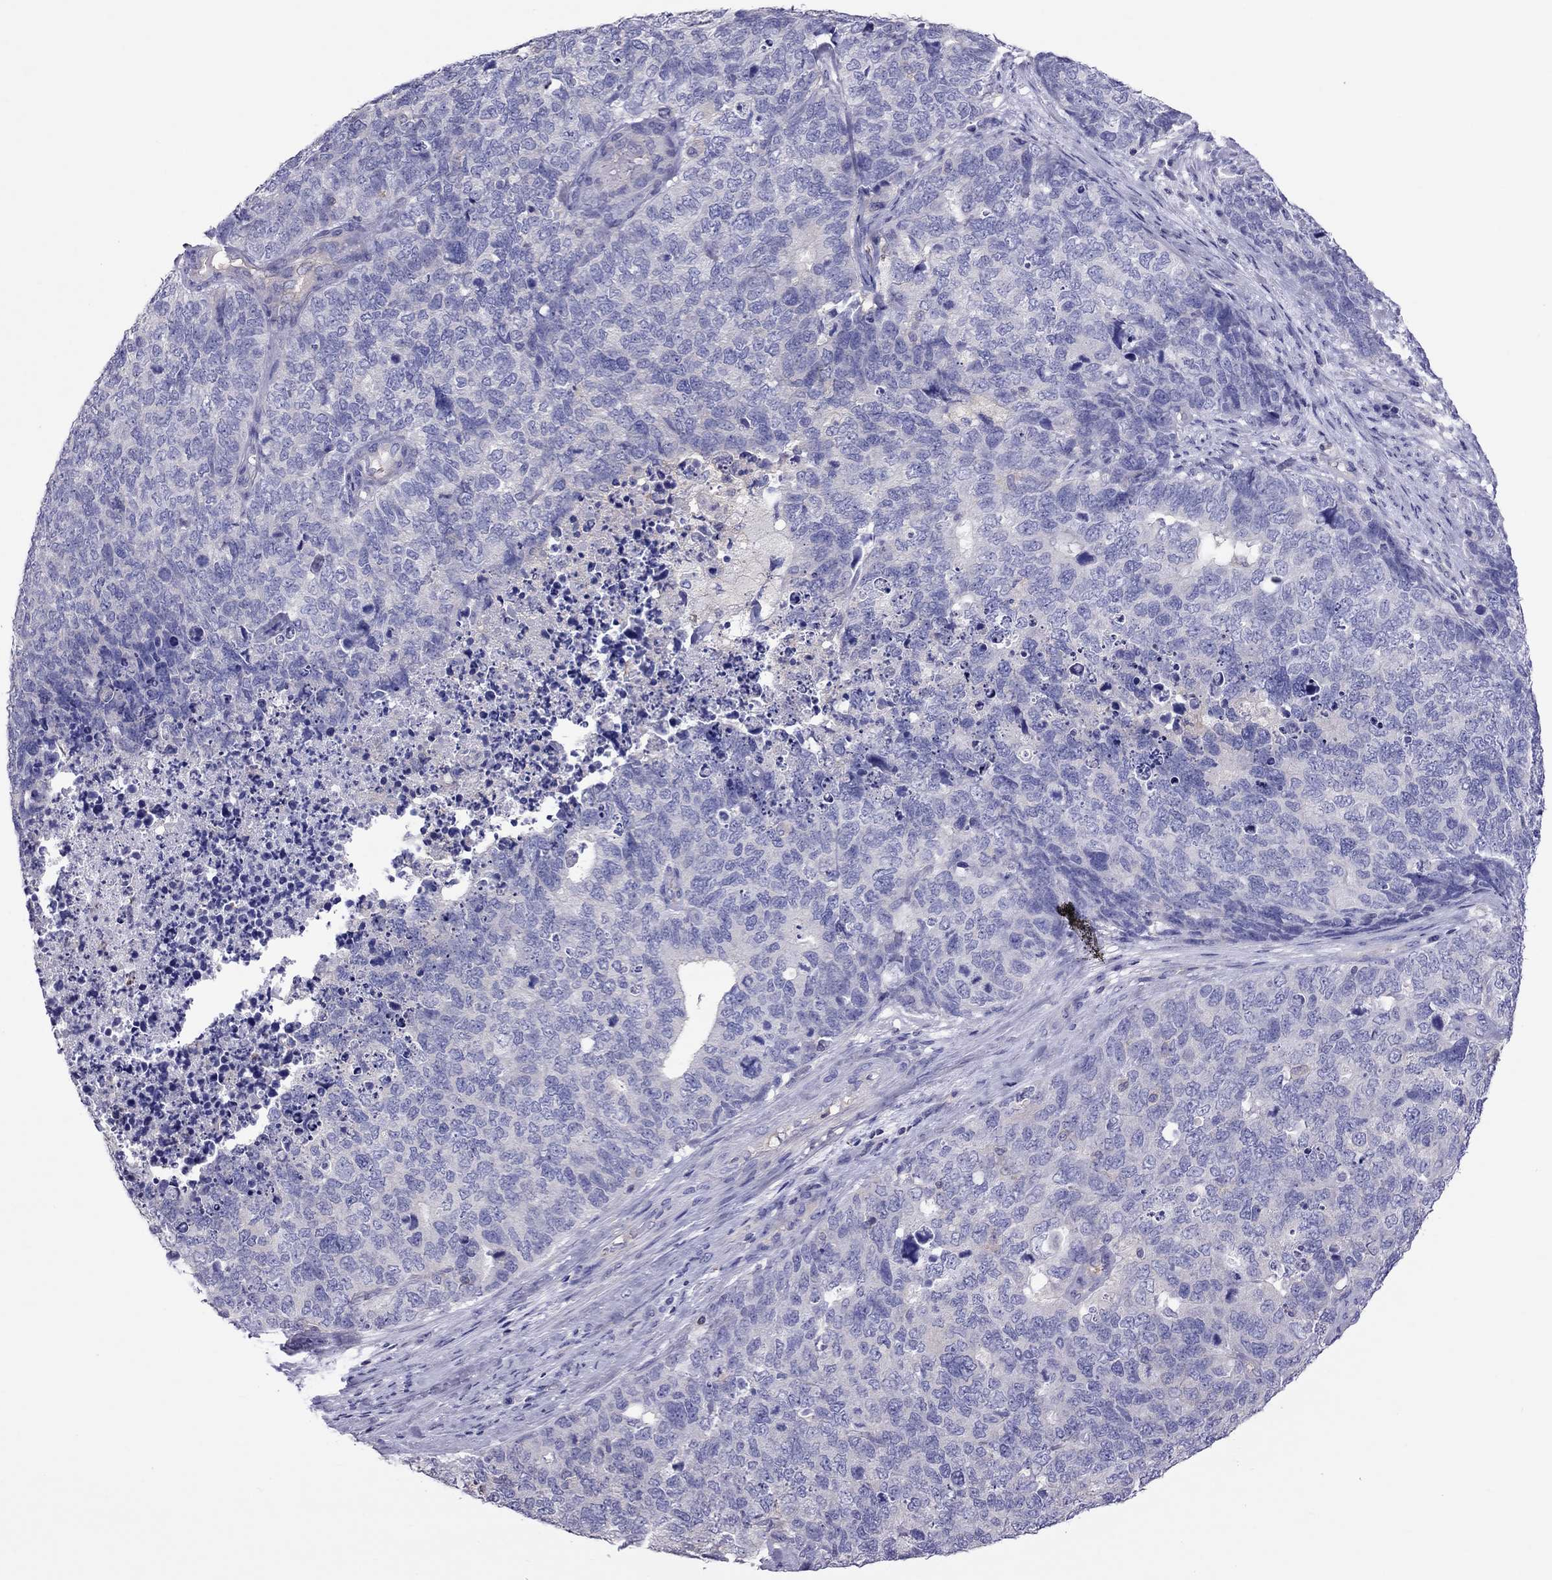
{"staining": {"intensity": "negative", "quantity": "none", "location": "none"}, "tissue": "cervical cancer", "cell_type": "Tumor cells", "image_type": "cancer", "snomed": [{"axis": "morphology", "description": "Squamous cell carcinoma, NOS"}, {"axis": "topography", "description": "Cervix"}], "caption": "Tumor cells show no significant staining in cervical cancer (squamous cell carcinoma). (DAB (3,3'-diaminobenzidine) IHC with hematoxylin counter stain).", "gene": "TEX22", "patient": {"sex": "female", "age": 63}}